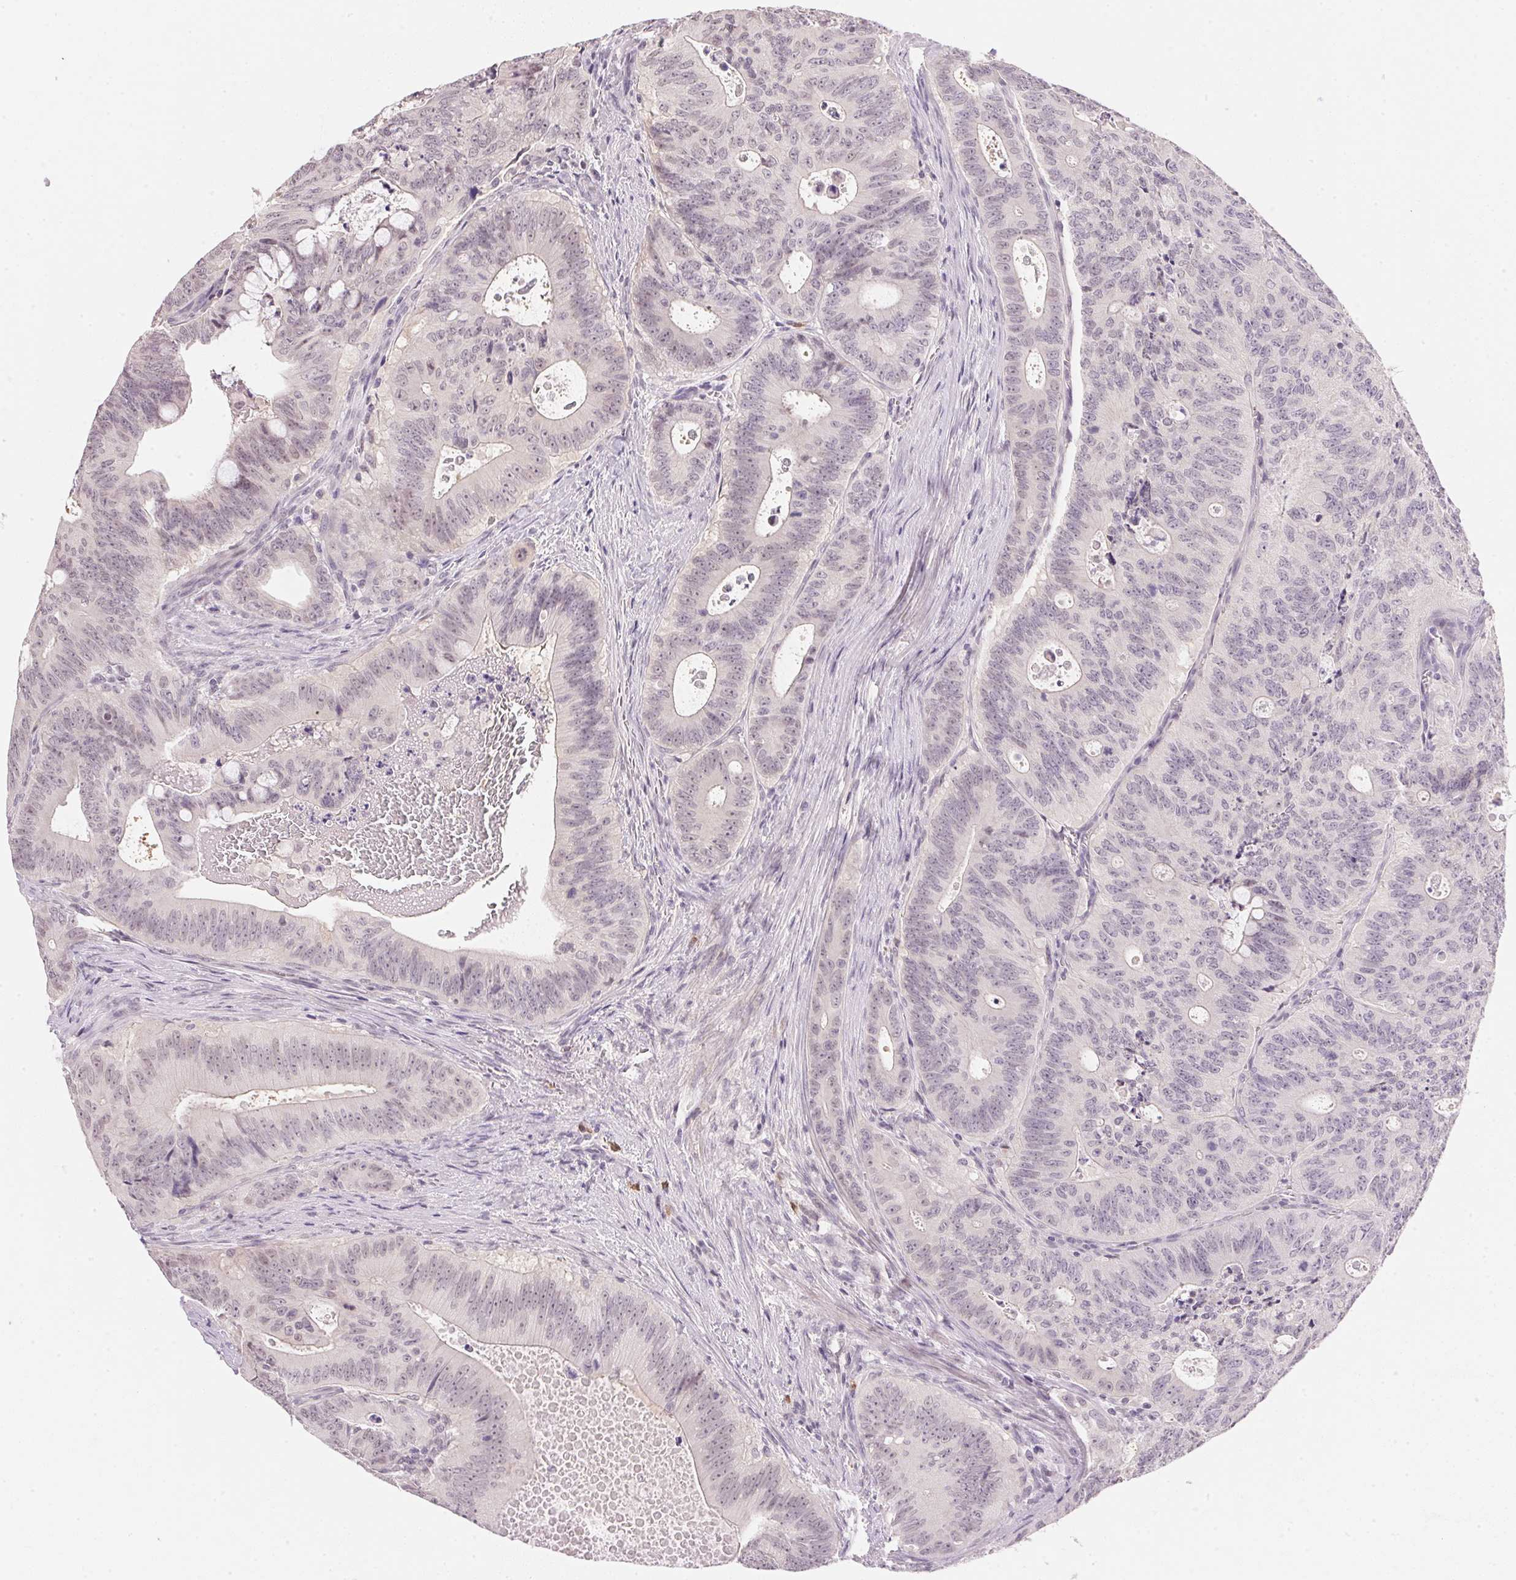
{"staining": {"intensity": "negative", "quantity": "none", "location": "none"}, "tissue": "colorectal cancer", "cell_type": "Tumor cells", "image_type": "cancer", "snomed": [{"axis": "morphology", "description": "Adenocarcinoma, NOS"}, {"axis": "topography", "description": "Colon"}], "caption": "A photomicrograph of colorectal cancer (adenocarcinoma) stained for a protein demonstrates no brown staining in tumor cells.", "gene": "FNDC4", "patient": {"sex": "male", "age": 62}}